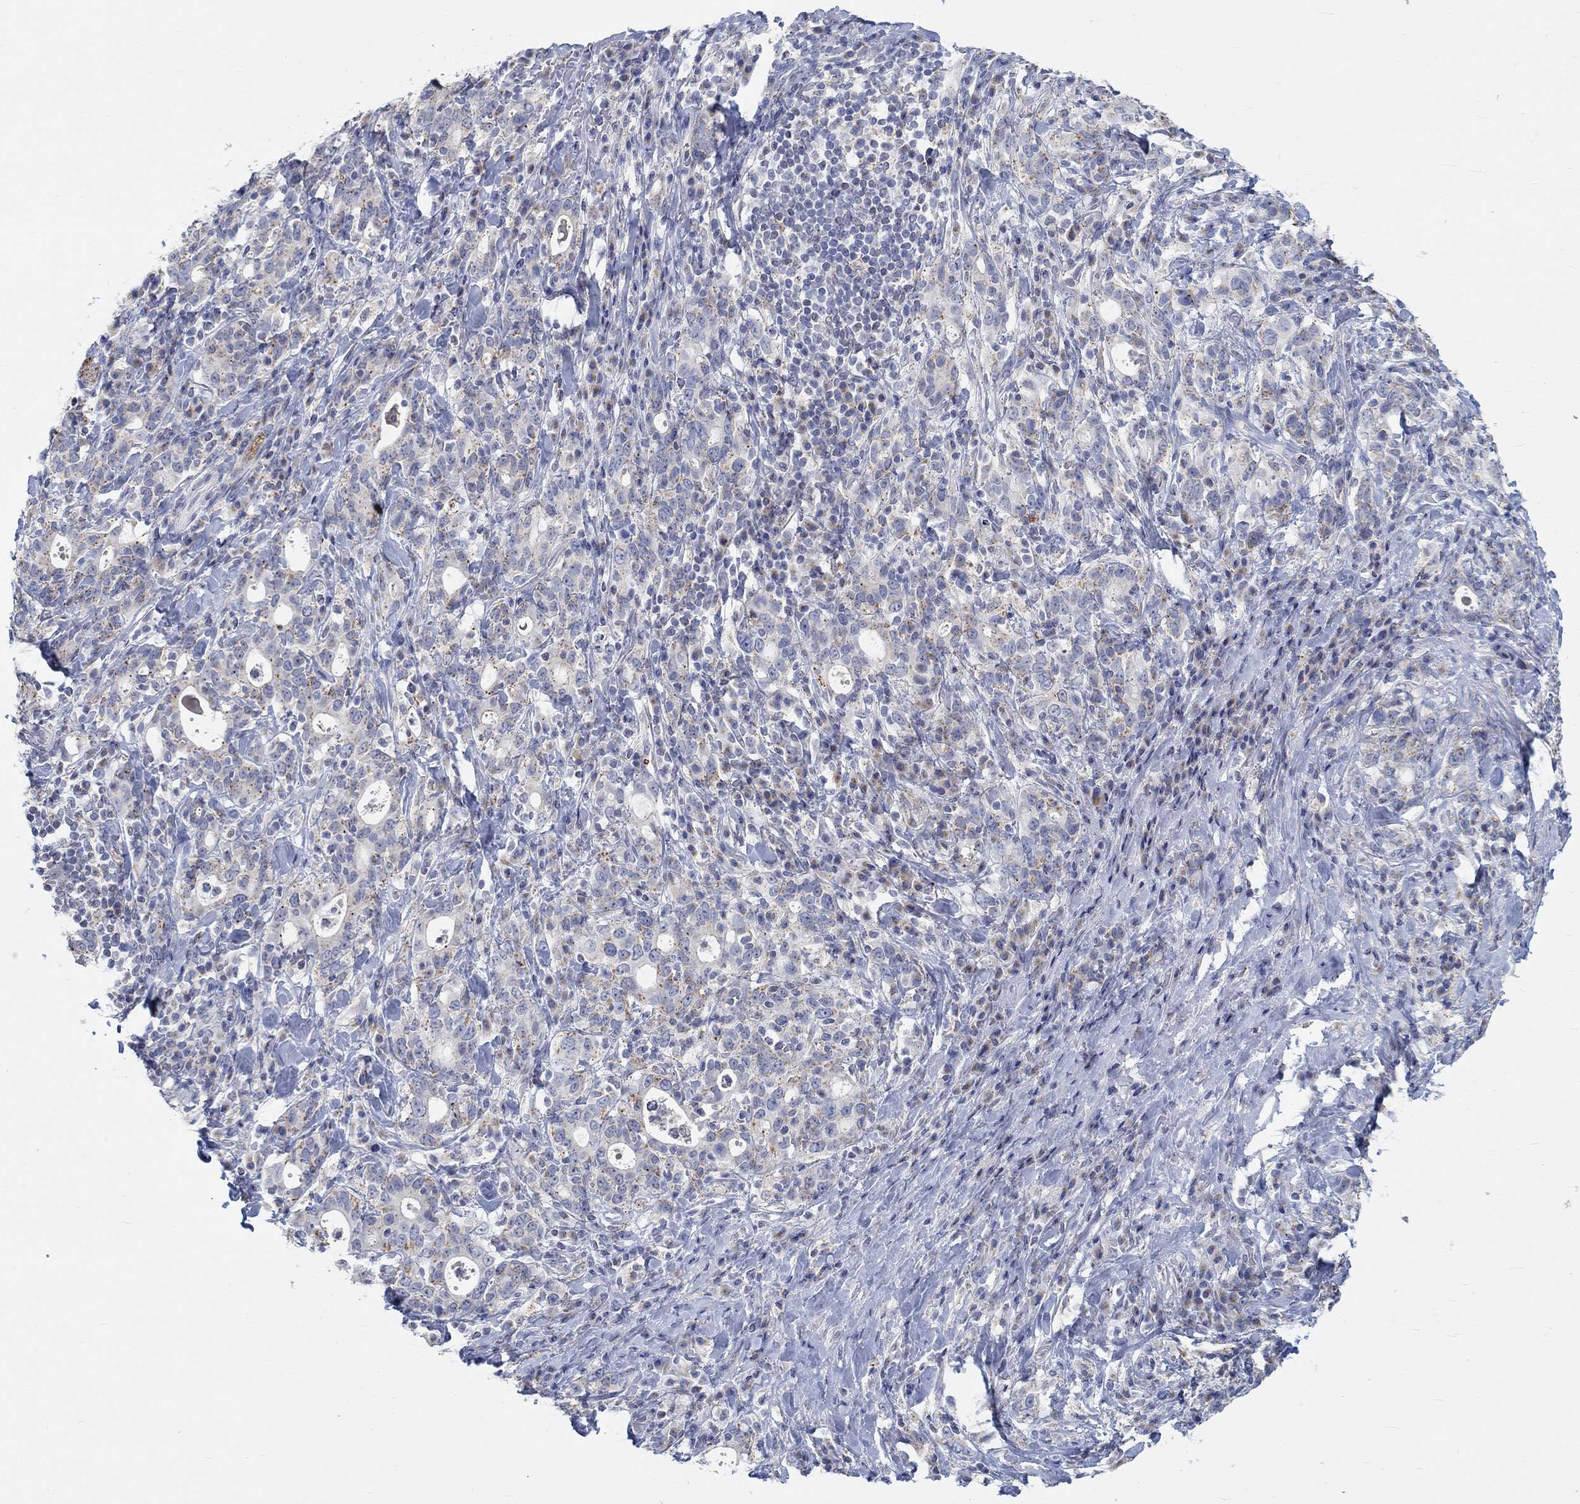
{"staining": {"intensity": "moderate", "quantity": "25%-75%", "location": "cytoplasmic/membranous"}, "tissue": "stomach cancer", "cell_type": "Tumor cells", "image_type": "cancer", "snomed": [{"axis": "morphology", "description": "Adenocarcinoma, NOS"}, {"axis": "topography", "description": "Stomach"}], "caption": "Moderate cytoplasmic/membranous expression for a protein is identified in about 25%-75% of tumor cells of stomach cancer (adenocarcinoma) using IHC.", "gene": "NAV3", "patient": {"sex": "male", "age": 79}}